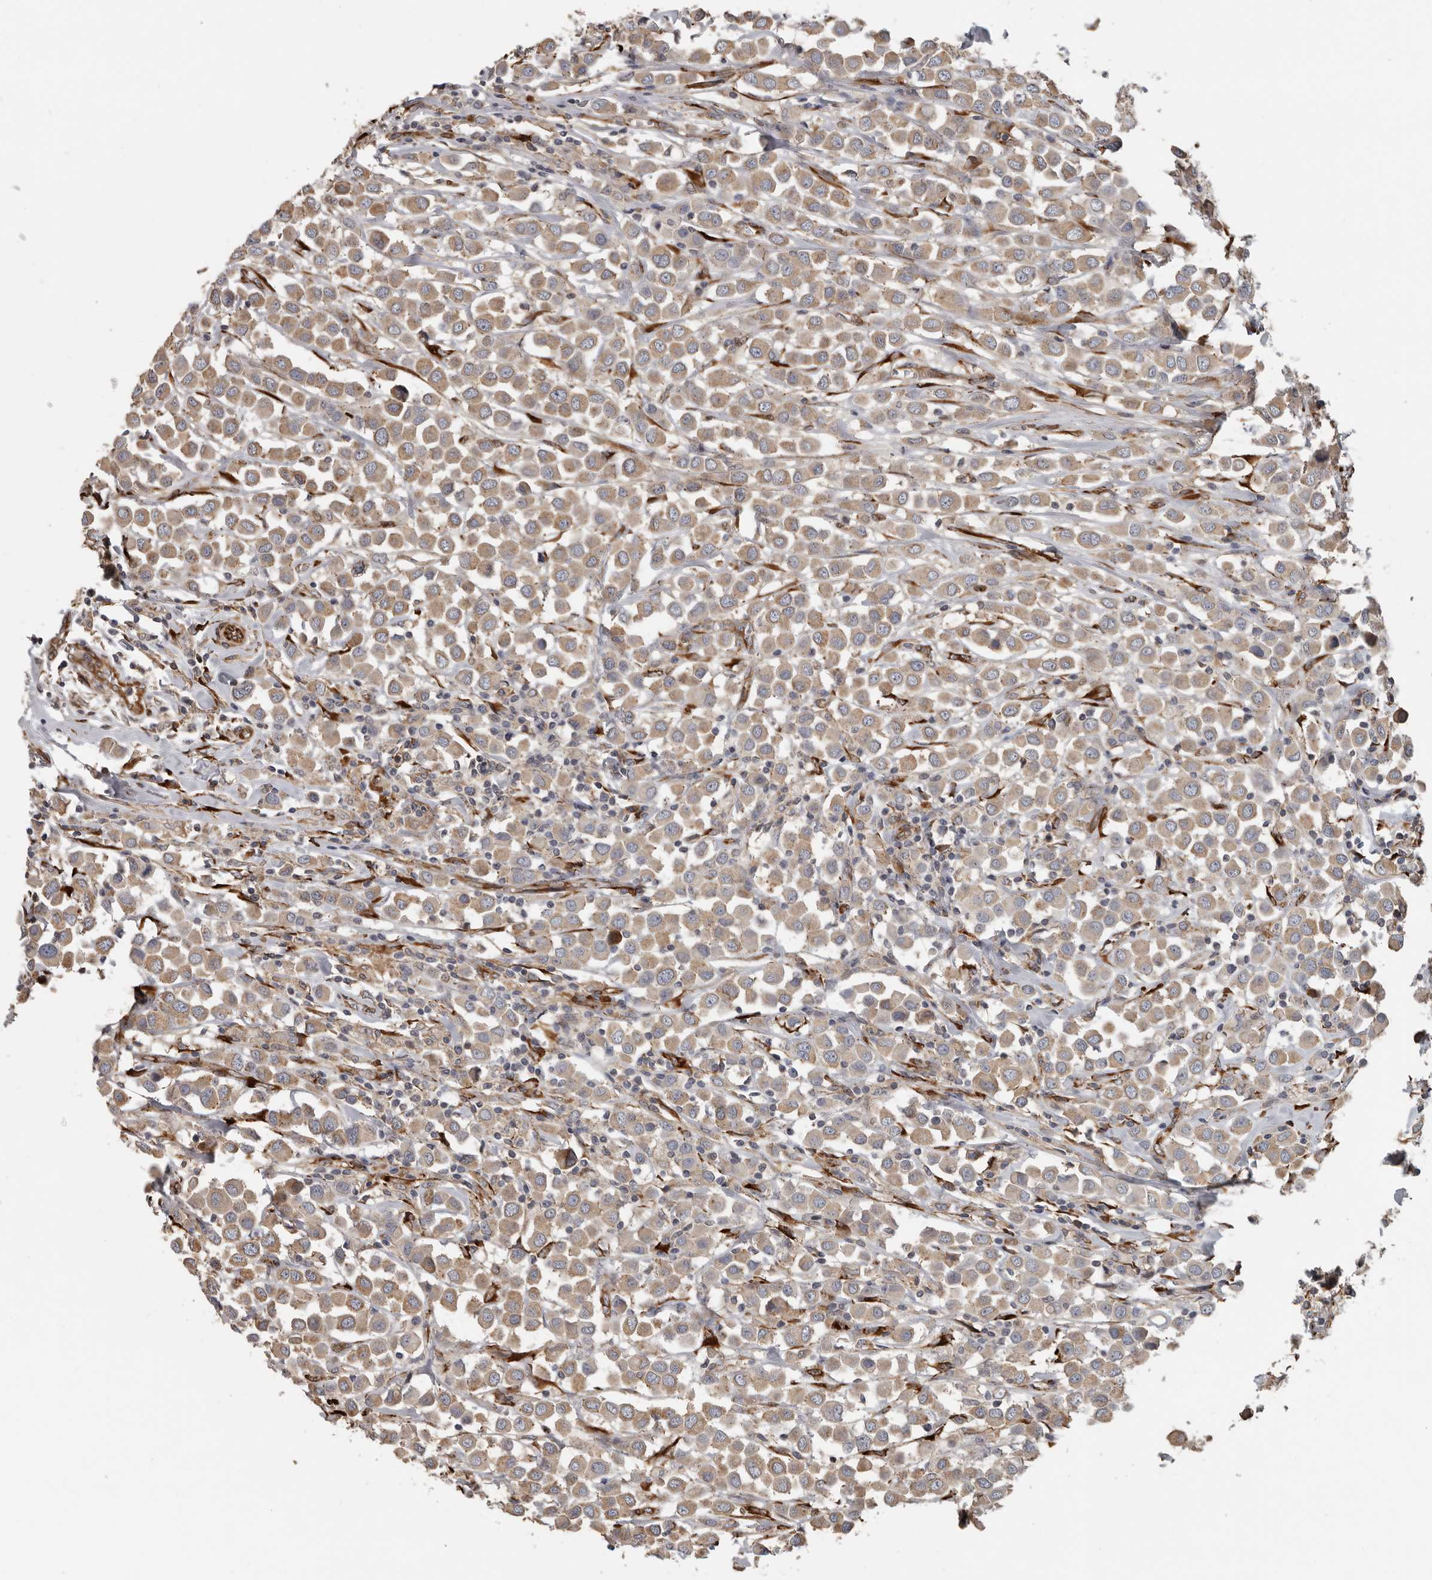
{"staining": {"intensity": "weak", "quantity": ">75%", "location": "cytoplasmic/membranous"}, "tissue": "breast cancer", "cell_type": "Tumor cells", "image_type": "cancer", "snomed": [{"axis": "morphology", "description": "Duct carcinoma"}, {"axis": "topography", "description": "Breast"}], "caption": "This photomicrograph shows breast cancer (intraductal carcinoma) stained with immunohistochemistry (IHC) to label a protein in brown. The cytoplasmic/membranous of tumor cells show weak positivity for the protein. Nuclei are counter-stained blue.", "gene": "CEP350", "patient": {"sex": "female", "age": 61}}